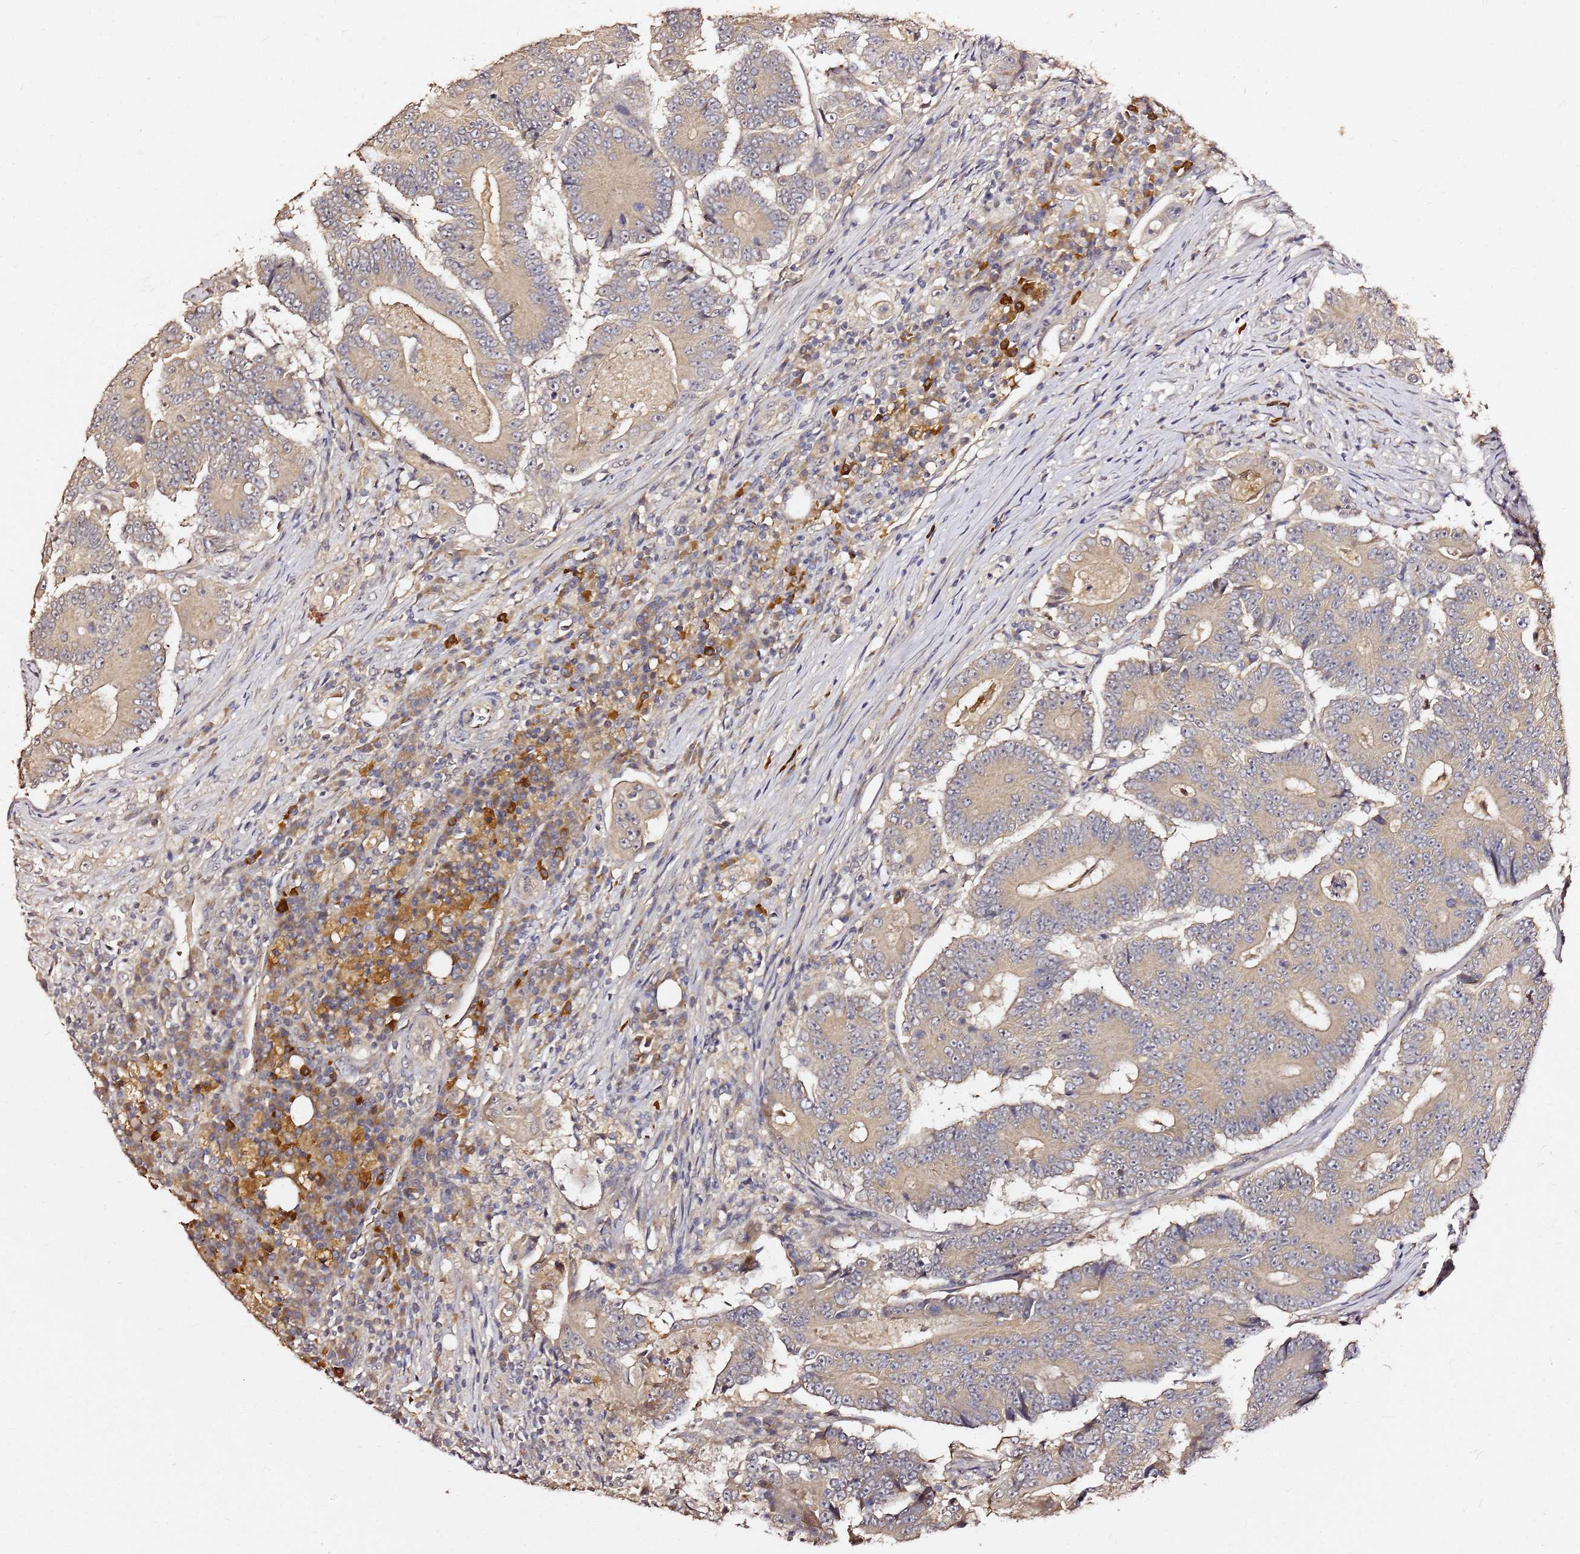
{"staining": {"intensity": "weak", "quantity": "<25%", "location": "cytoplasmic/membranous"}, "tissue": "colorectal cancer", "cell_type": "Tumor cells", "image_type": "cancer", "snomed": [{"axis": "morphology", "description": "Adenocarcinoma, NOS"}, {"axis": "topography", "description": "Colon"}], "caption": "Immunohistochemistry image of human colorectal cancer stained for a protein (brown), which demonstrates no positivity in tumor cells.", "gene": "C6orf136", "patient": {"sex": "male", "age": 83}}